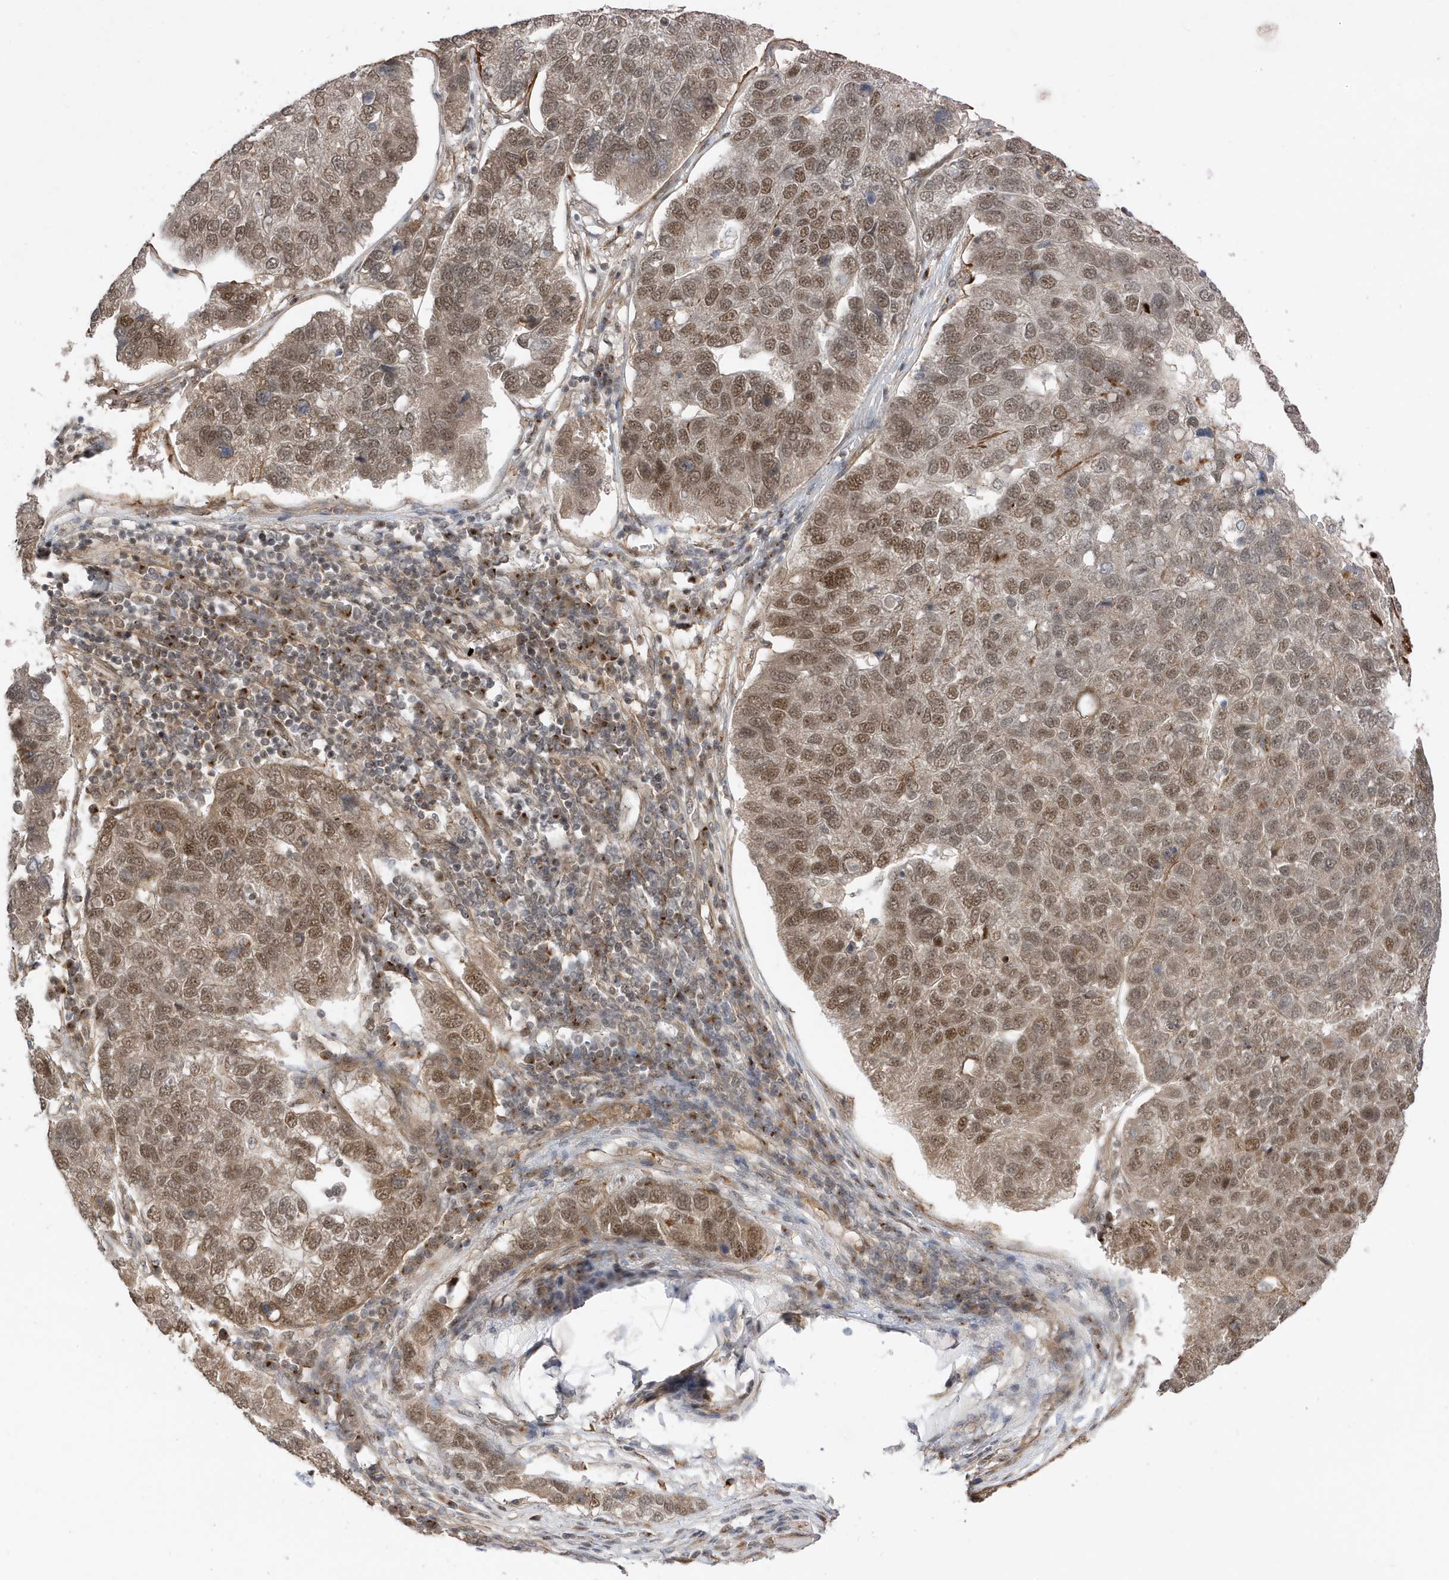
{"staining": {"intensity": "moderate", "quantity": ">75%", "location": "cytoplasmic/membranous,nuclear"}, "tissue": "pancreatic cancer", "cell_type": "Tumor cells", "image_type": "cancer", "snomed": [{"axis": "morphology", "description": "Adenocarcinoma, NOS"}, {"axis": "topography", "description": "Pancreas"}], "caption": "Immunohistochemical staining of pancreatic adenocarcinoma displays medium levels of moderate cytoplasmic/membranous and nuclear positivity in about >75% of tumor cells. (brown staining indicates protein expression, while blue staining denotes nuclei).", "gene": "MAST3", "patient": {"sex": "female", "age": 61}}